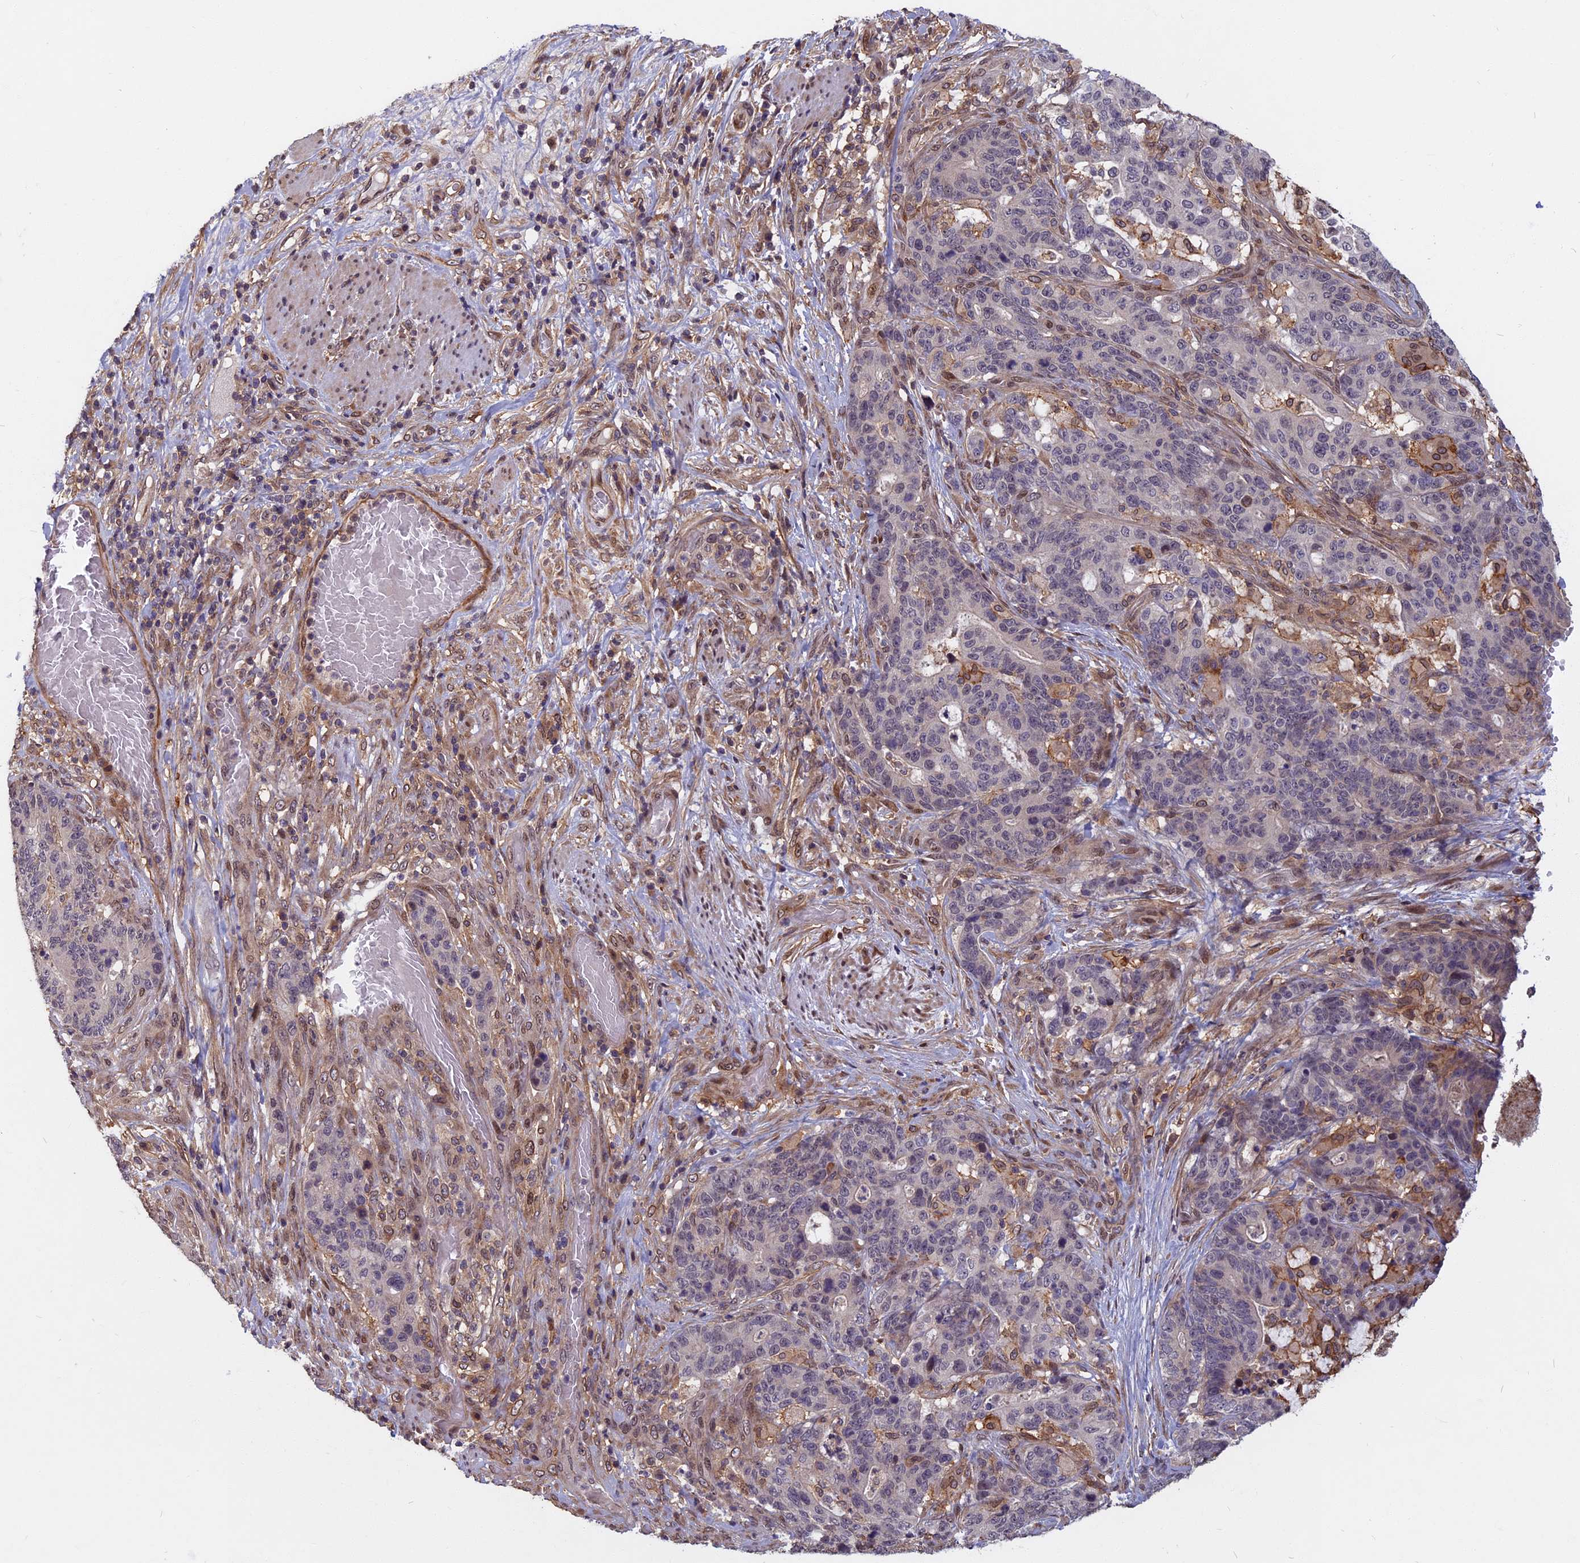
{"staining": {"intensity": "negative", "quantity": "none", "location": "none"}, "tissue": "stomach cancer", "cell_type": "Tumor cells", "image_type": "cancer", "snomed": [{"axis": "morphology", "description": "Normal tissue, NOS"}, {"axis": "morphology", "description": "Adenocarcinoma, NOS"}, {"axis": "topography", "description": "Stomach"}], "caption": "This is a histopathology image of immunohistochemistry (IHC) staining of stomach cancer, which shows no positivity in tumor cells. The staining was performed using DAB to visualize the protein expression in brown, while the nuclei were stained in blue with hematoxylin (Magnification: 20x).", "gene": "SPG11", "patient": {"sex": "female", "age": 64}}